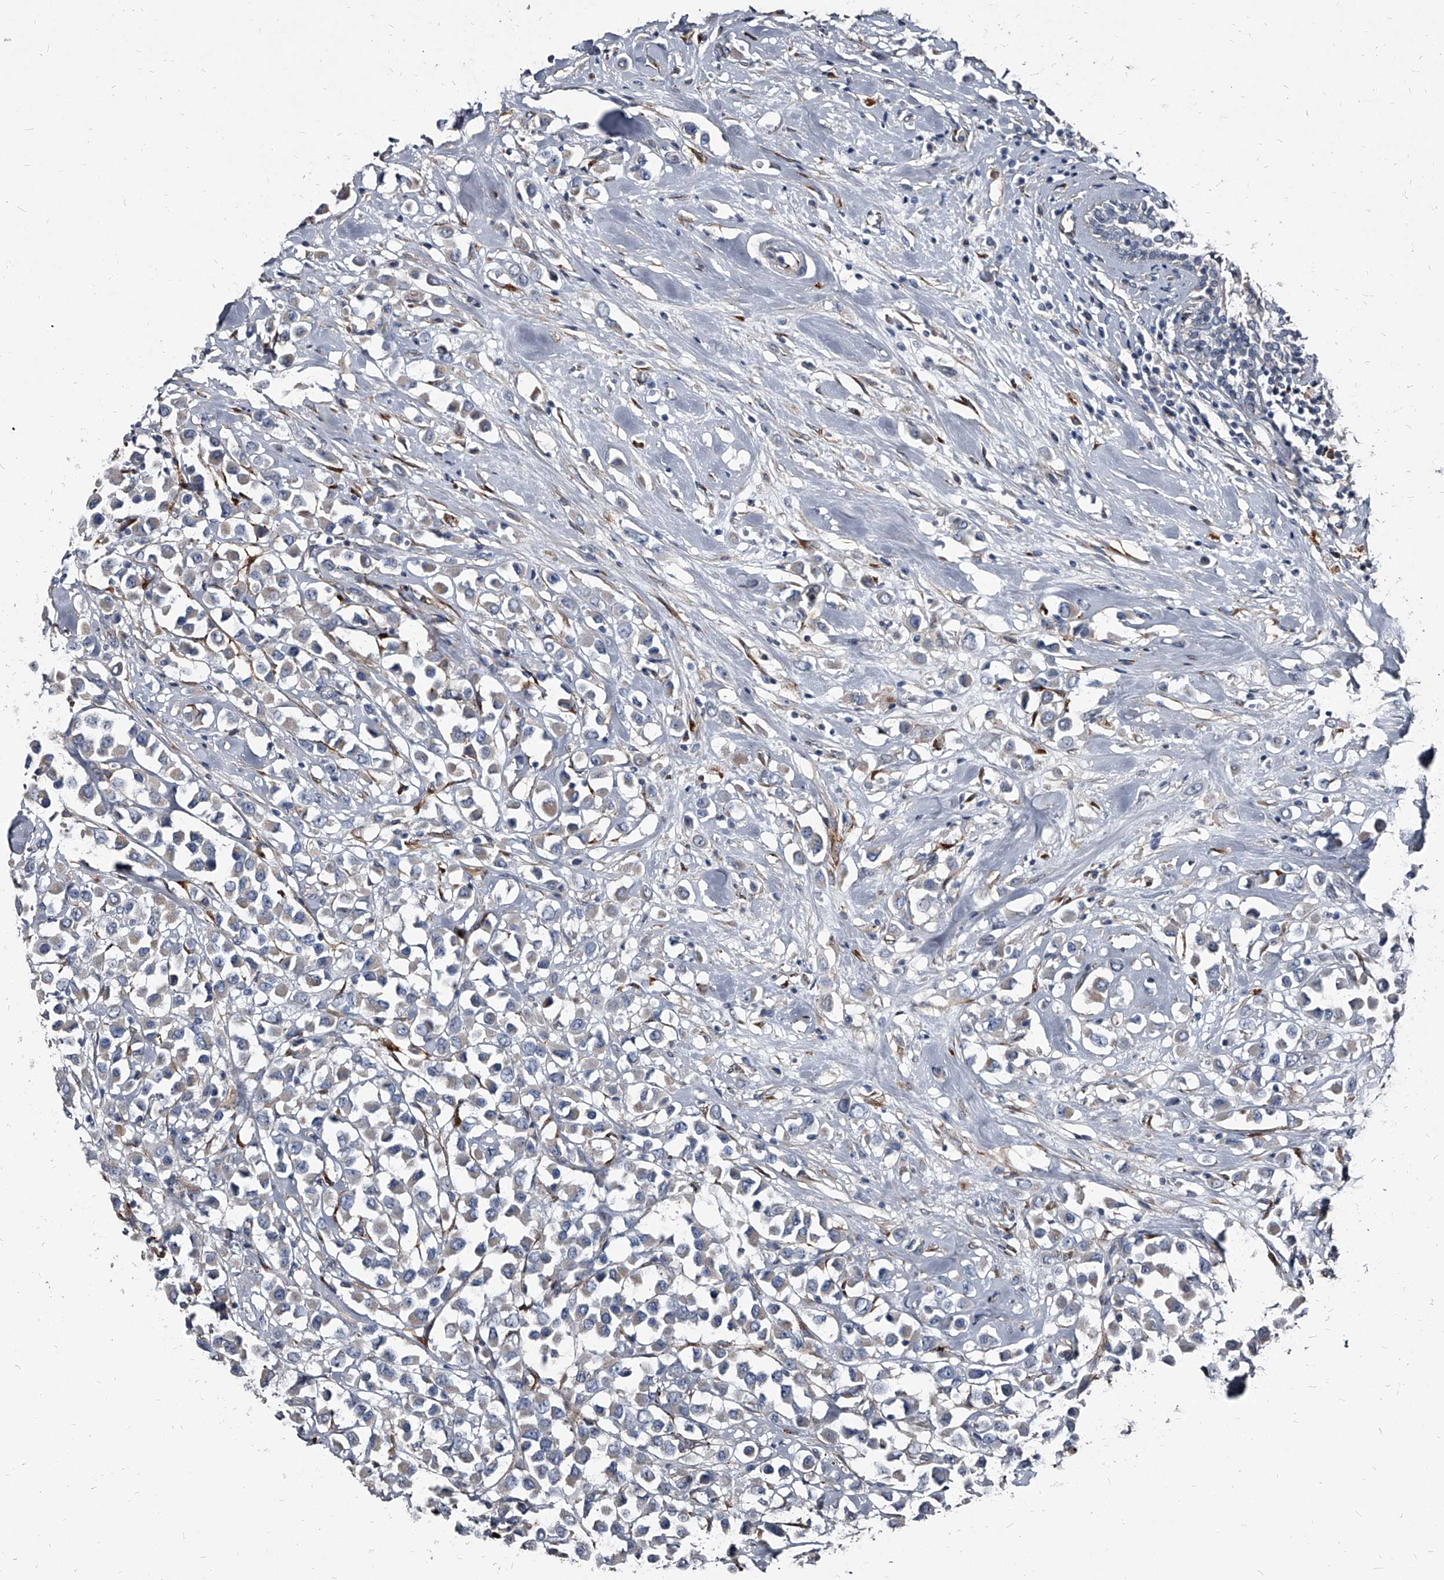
{"staining": {"intensity": "weak", "quantity": "<25%", "location": "cytoplasmic/membranous"}, "tissue": "breast cancer", "cell_type": "Tumor cells", "image_type": "cancer", "snomed": [{"axis": "morphology", "description": "Duct carcinoma"}, {"axis": "topography", "description": "Breast"}], "caption": "Tumor cells are negative for brown protein staining in invasive ductal carcinoma (breast). (DAB immunohistochemistry with hematoxylin counter stain).", "gene": "PGLYRP3", "patient": {"sex": "female", "age": 61}}